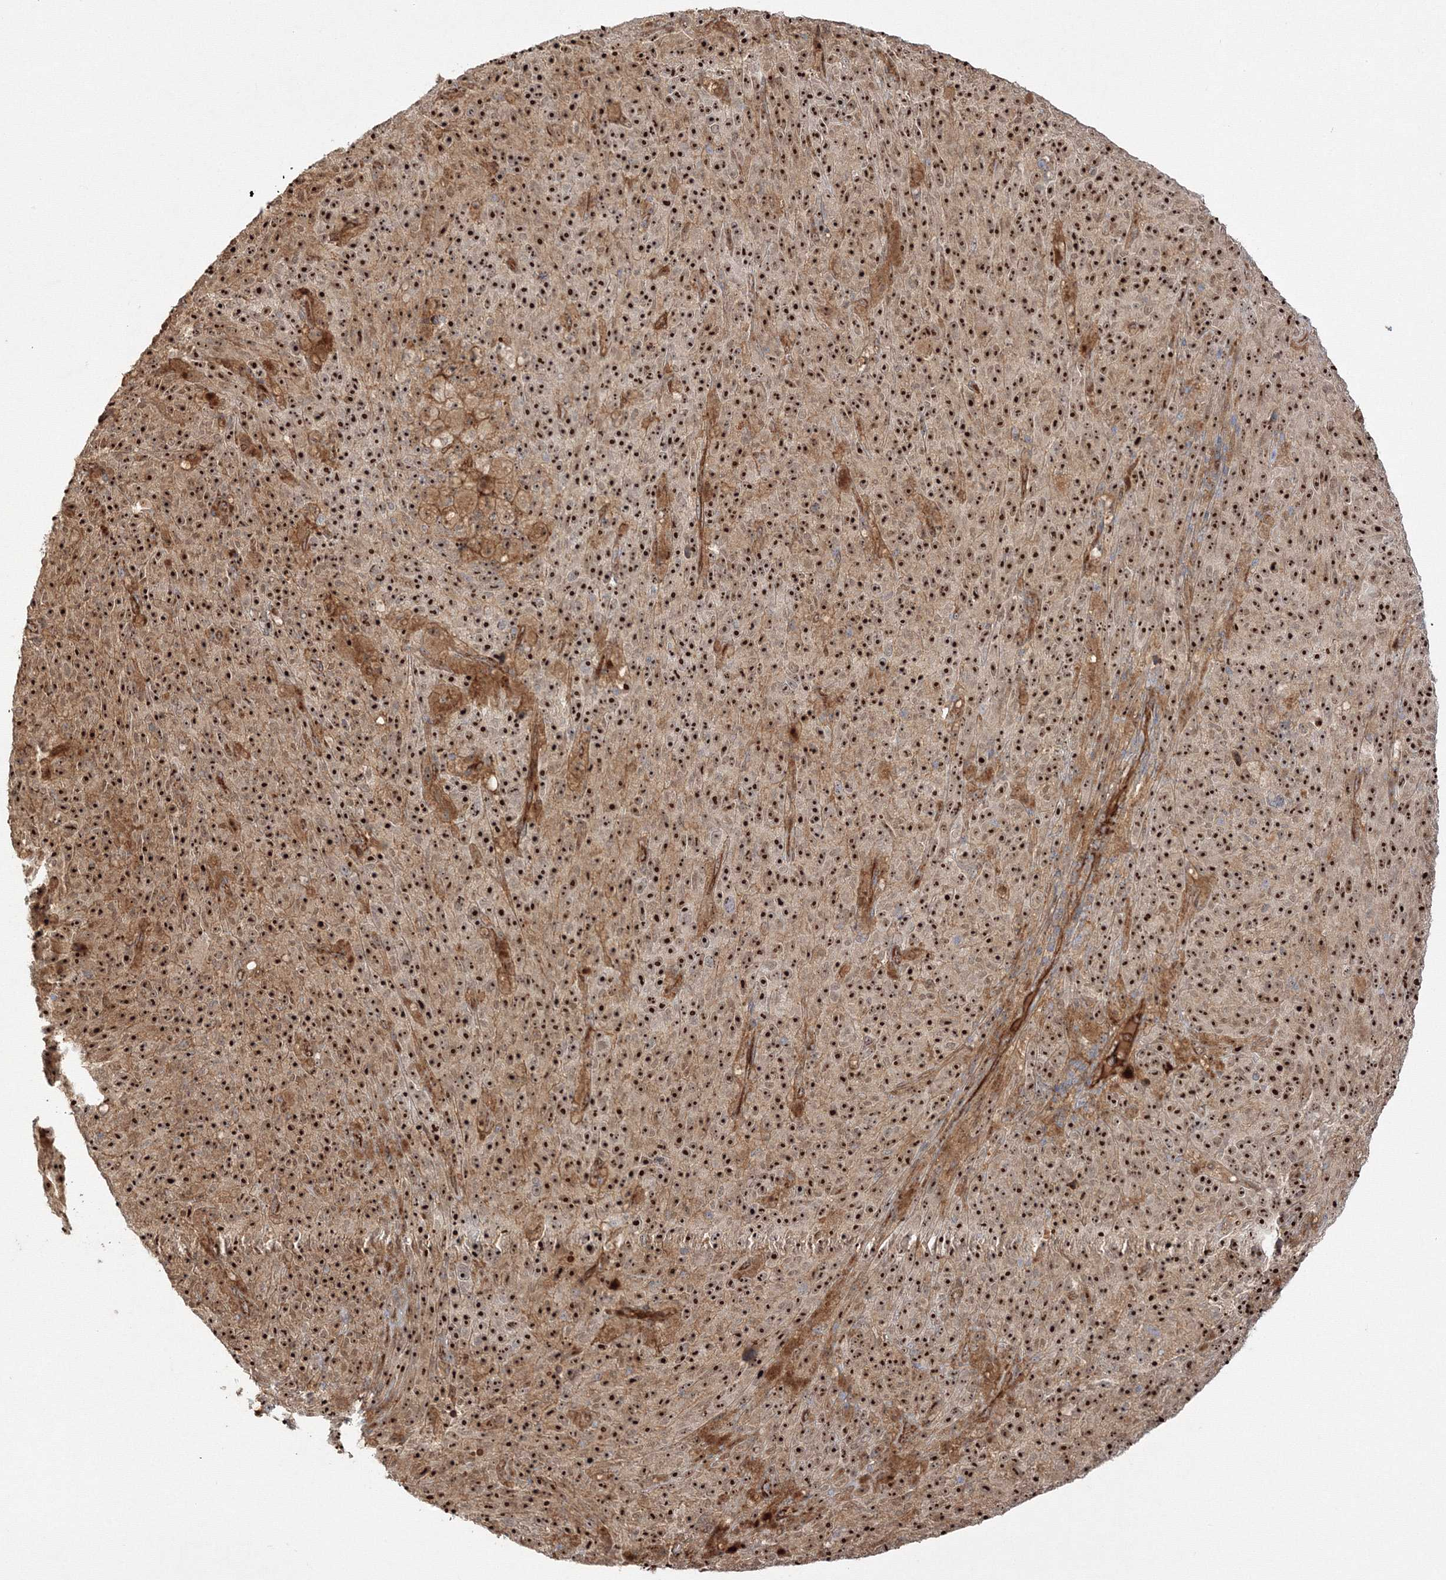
{"staining": {"intensity": "strong", "quantity": ">75%", "location": "nuclear"}, "tissue": "melanoma", "cell_type": "Tumor cells", "image_type": "cancer", "snomed": [{"axis": "morphology", "description": "Malignant melanoma, NOS"}, {"axis": "topography", "description": "Skin"}], "caption": "IHC histopathology image of melanoma stained for a protein (brown), which shows high levels of strong nuclear expression in about >75% of tumor cells.", "gene": "NPM3", "patient": {"sex": "female", "age": 82}}